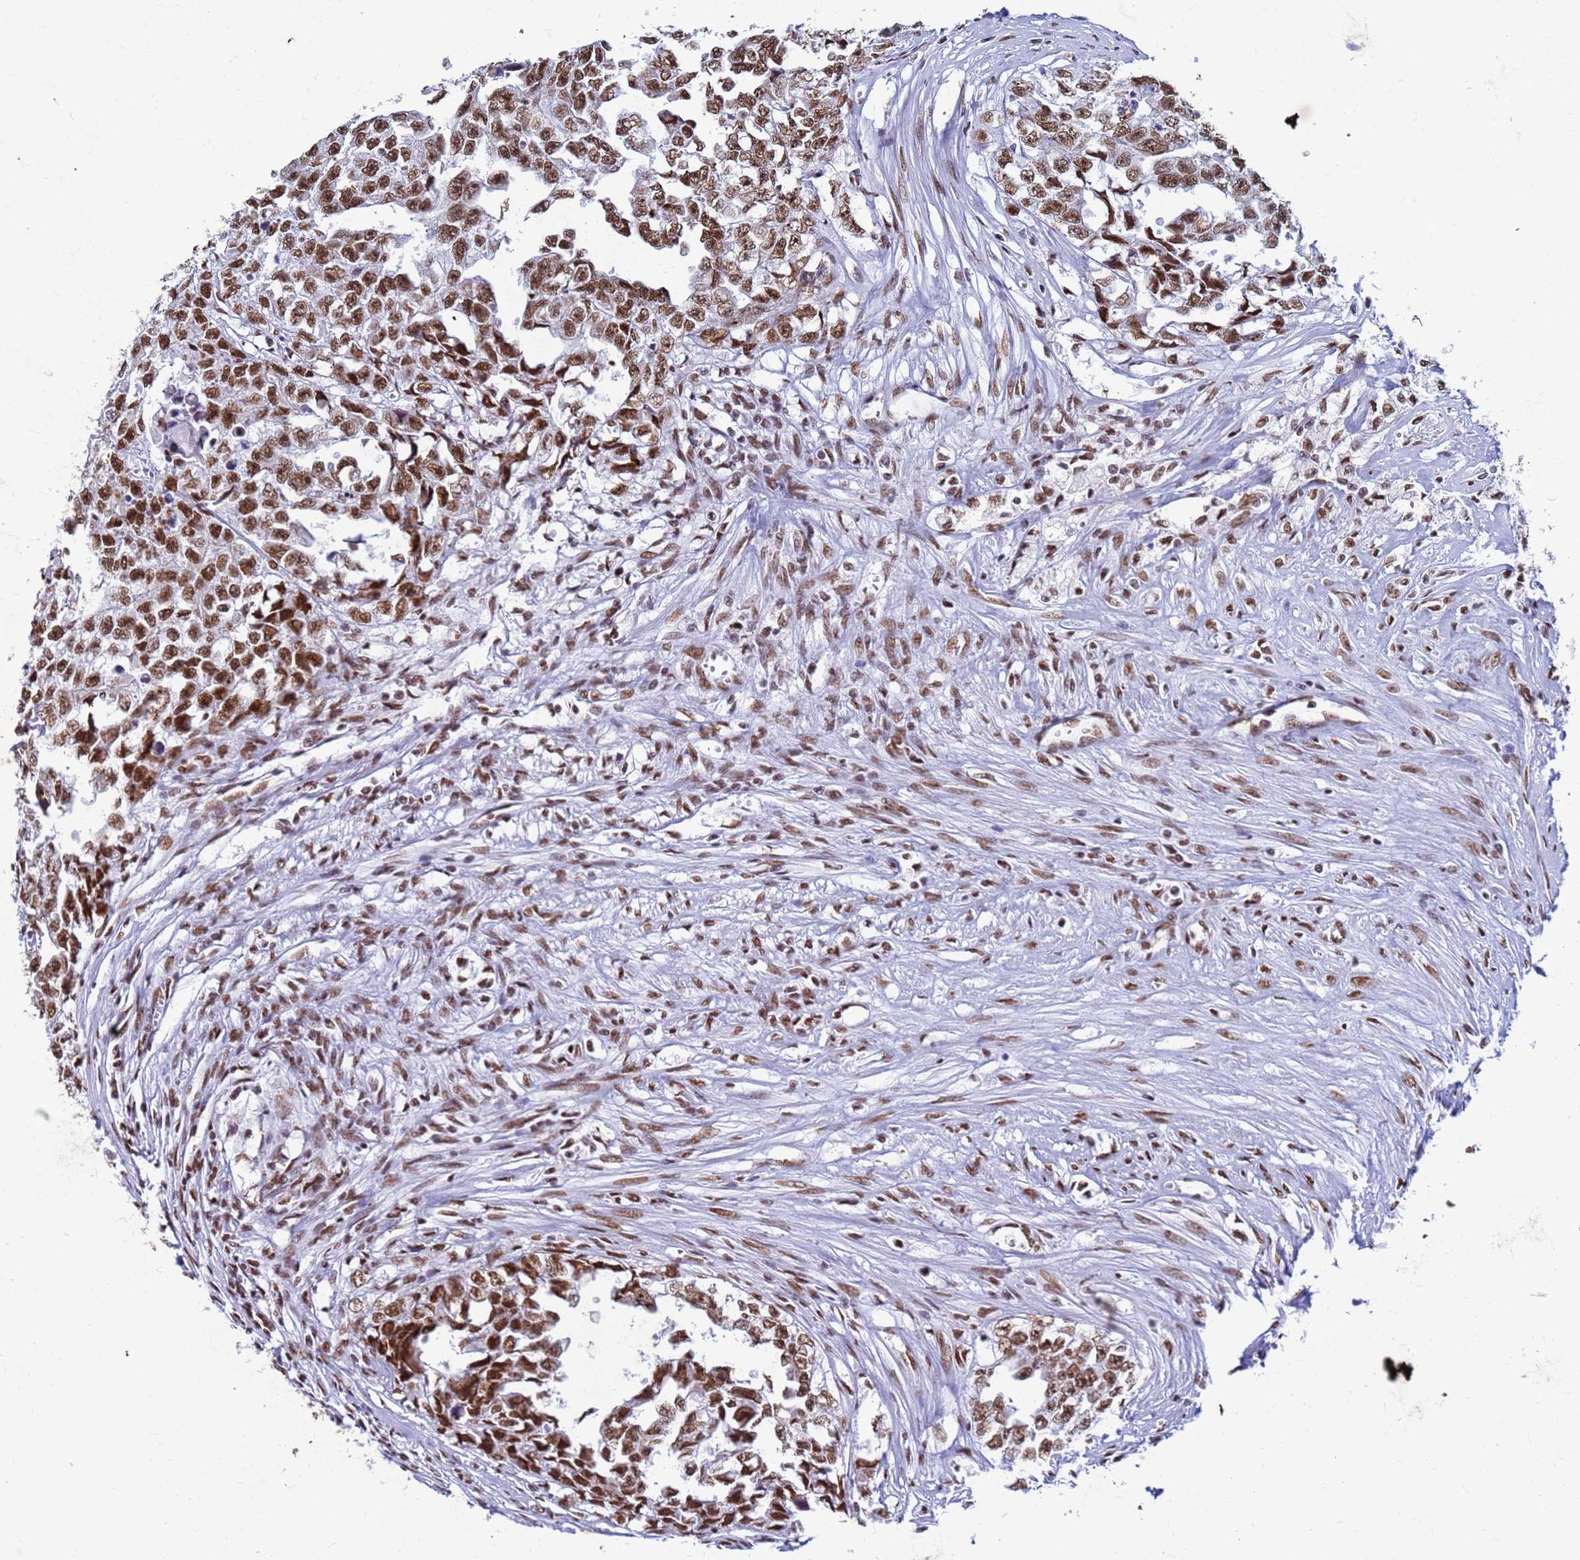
{"staining": {"intensity": "strong", "quantity": ">75%", "location": "nuclear"}, "tissue": "testis cancer", "cell_type": "Tumor cells", "image_type": "cancer", "snomed": [{"axis": "morphology", "description": "Seminoma, NOS"}, {"axis": "morphology", "description": "Carcinoma, Embryonal, NOS"}, {"axis": "topography", "description": "Testis"}], "caption": "This photomicrograph demonstrates testis cancer stained with immunohistochemistry to label a protein in brown. The nuclear of tumor cells show strong positivity for the protein. Nuclei are counter-stained blue.", "gene": "FAM170B", "patient": {"sex": "male", "age": 43}}